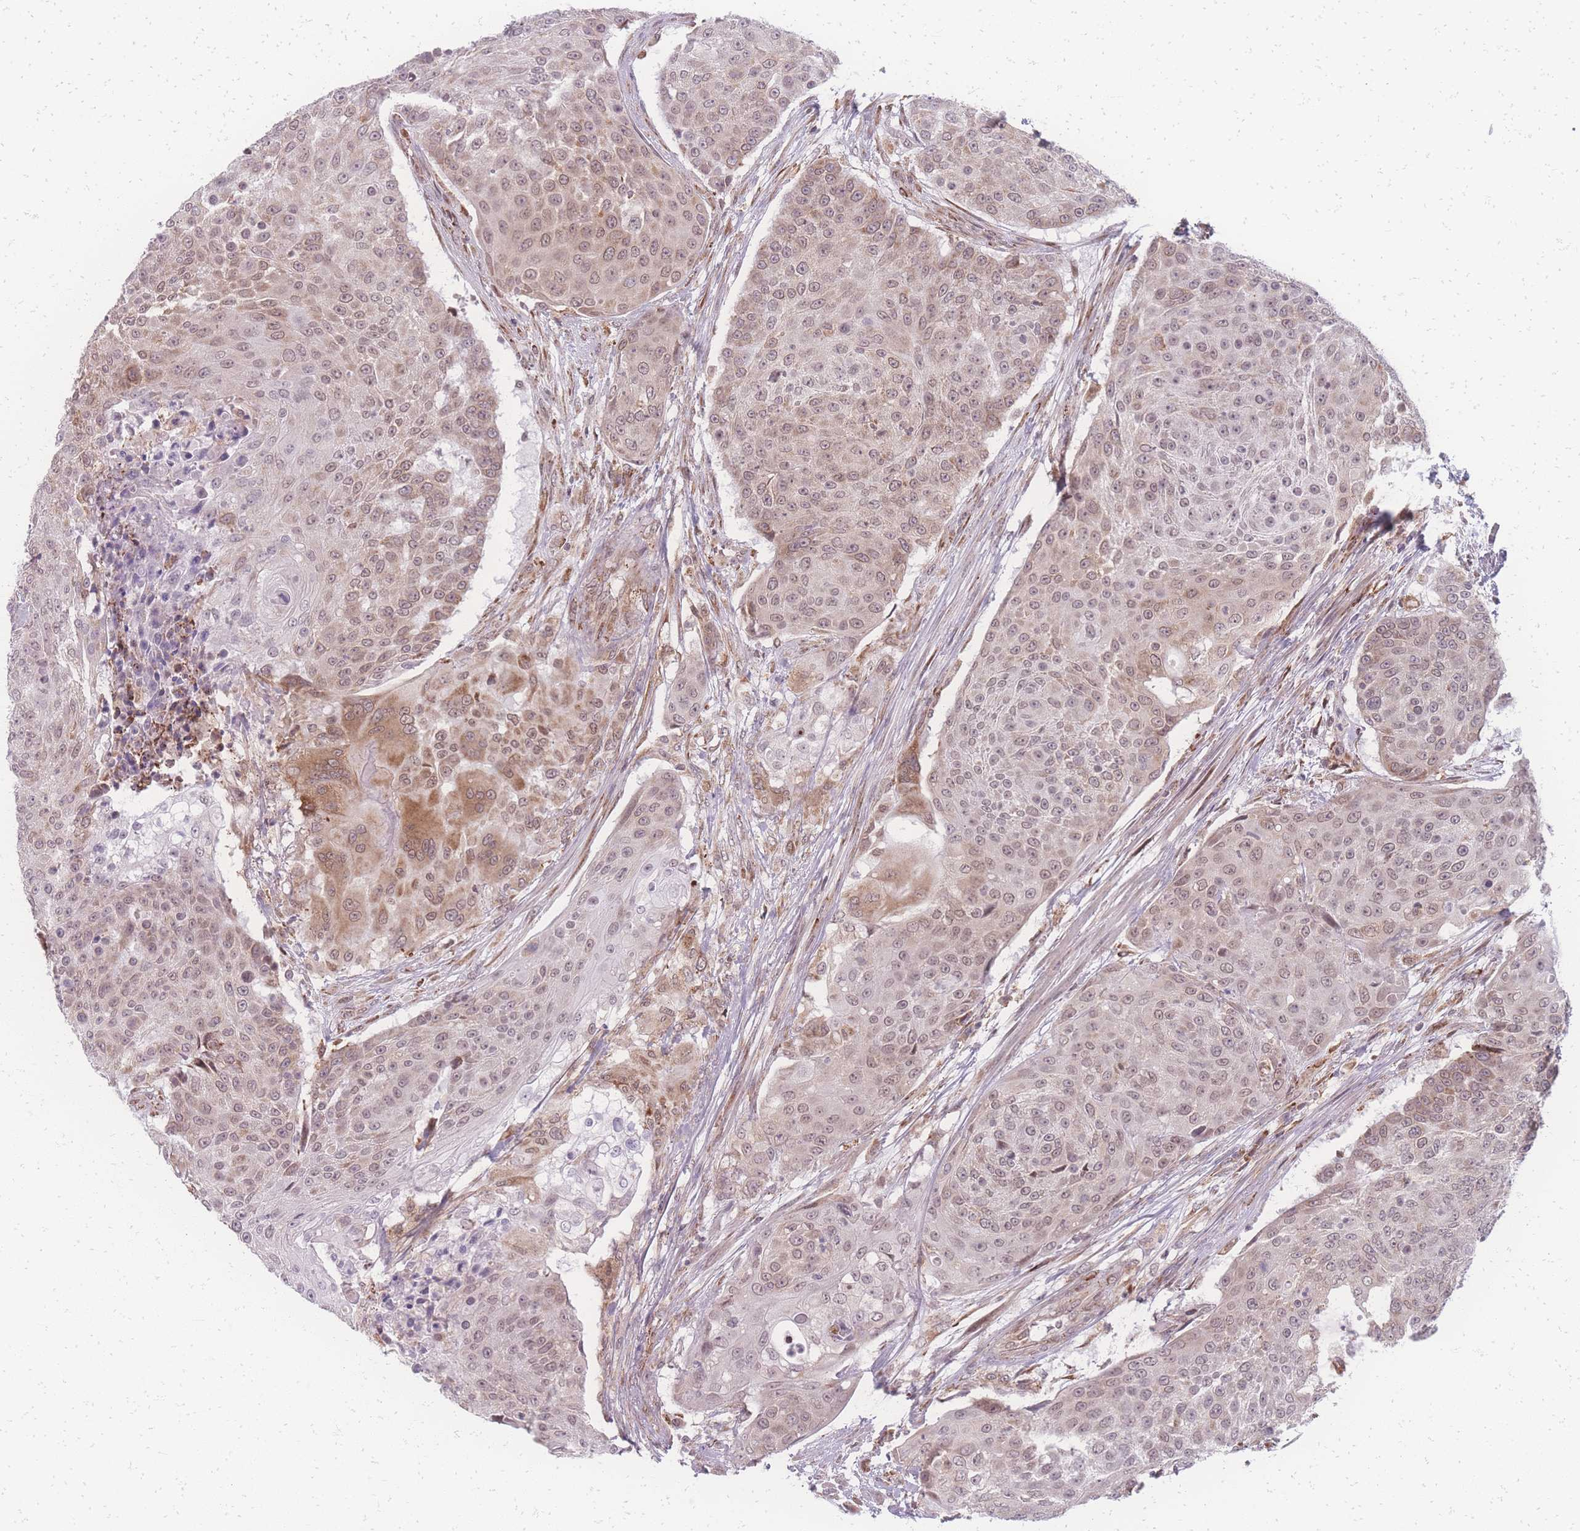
{"staining": {"intensity": "weak", "quantity": "25%-75%", "location": "nuclear"}, "tissue": "urothelial cancer", "cell_type": "Tumor cells", "image_type": "cancer", "snomed": [{"axis": "morphology", "description": "Urothelial carcinoma, High grade"}, {"axis": "topography", "description": "Urinary bladder"}], "caption": "This is a micrograph of IHC staining of urothelial cancer, which shows weak positivity in the nuclear of tumor cells.", "gene": "ZC3H13", "patient": {"sex": "female", "age": 63}}